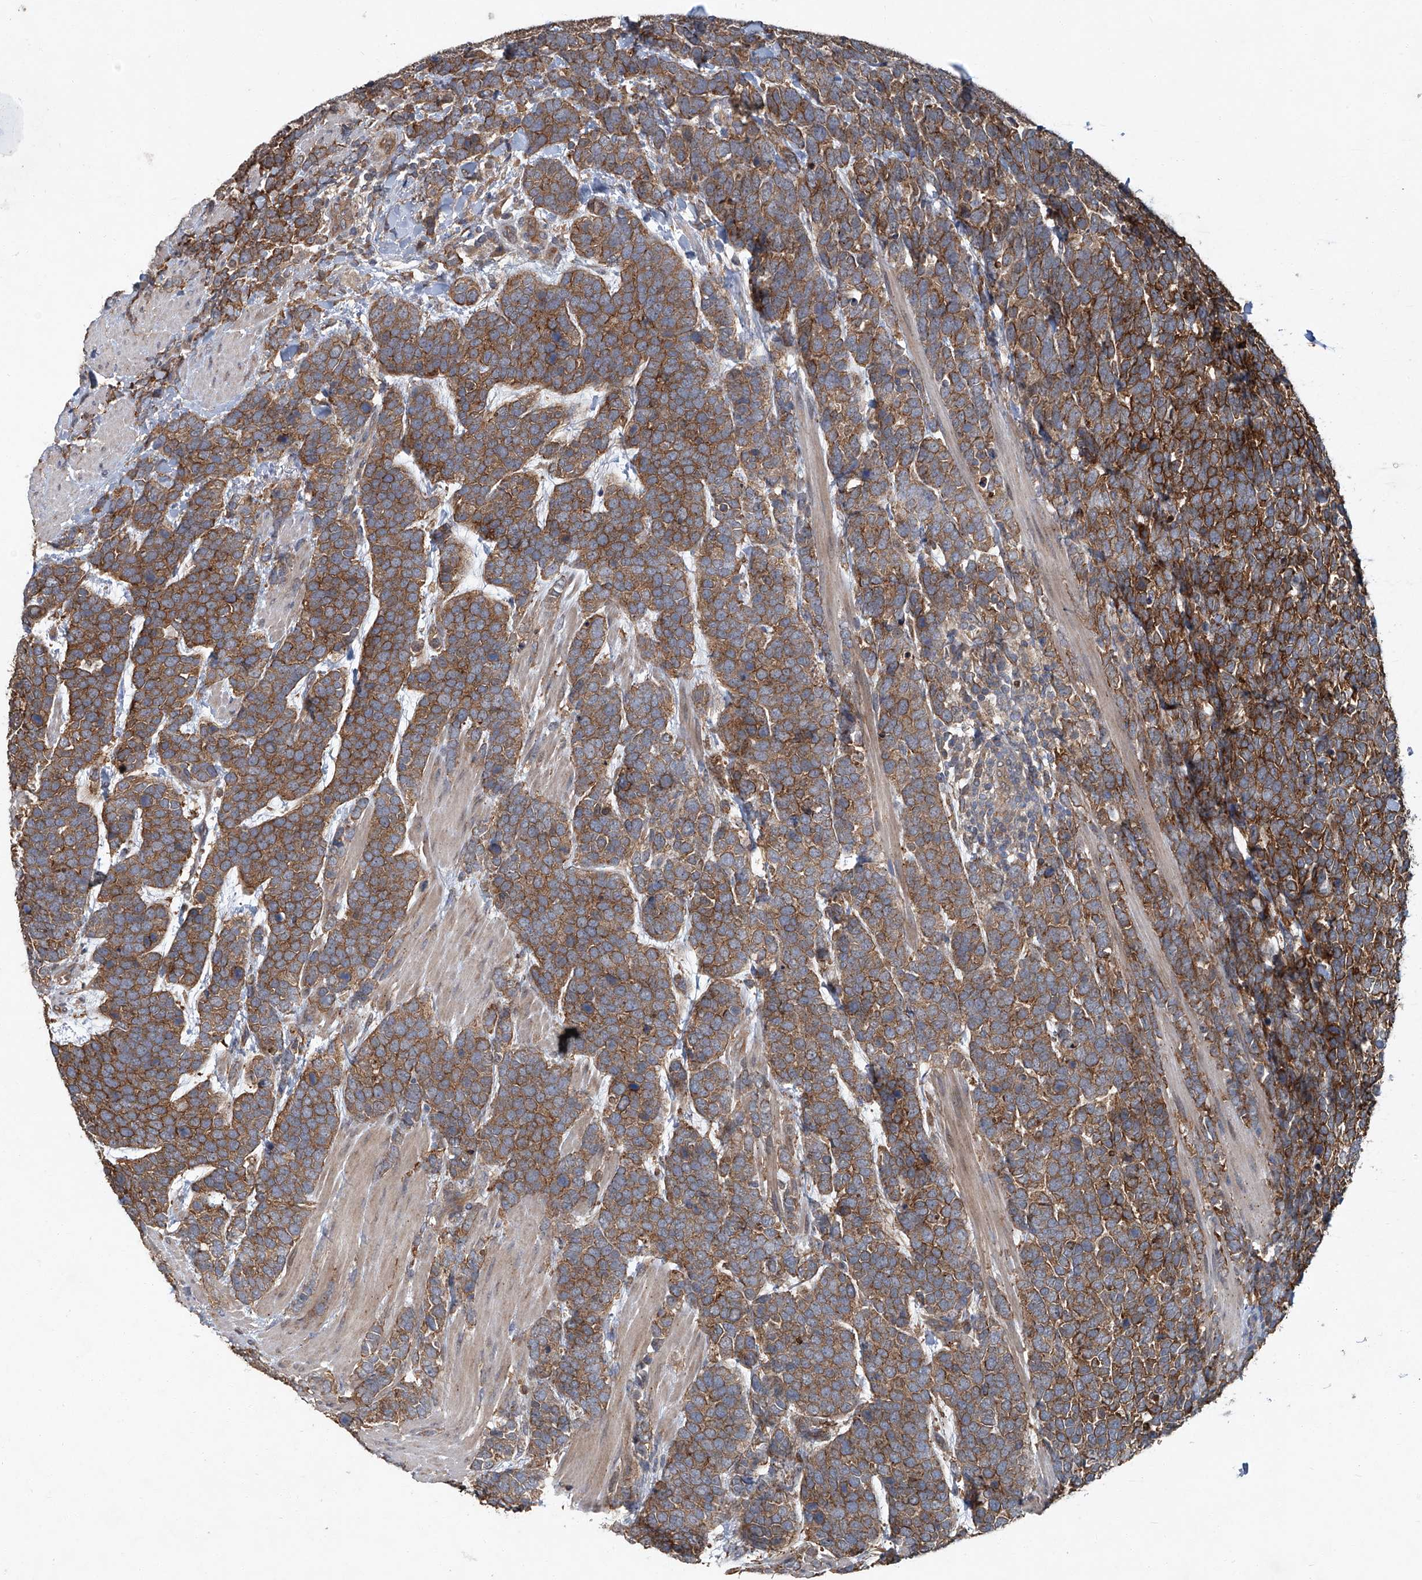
{"staining": {"intensity": "strong", "quantity": ">75%", "location": "cytoplasmic/membranous"}, "tissue": "urothelial cancer", "cell_type": "Tumor cells", "image_type": "cancer", "snomed": [{"axis": "morphology", "description": "Urothelial carcinoma, High grade"}, {"axis": "topography", "description": "Urinary bladder"}], "caption": "Immunohistochemical staining of urothelial cancer exhibits high levels of strong cytoplasmic/membranous protein expression in approximately >75% of tumor cells.", "gene": "ANKRD34A", "patient": {"sex": "female", "age": 82}}